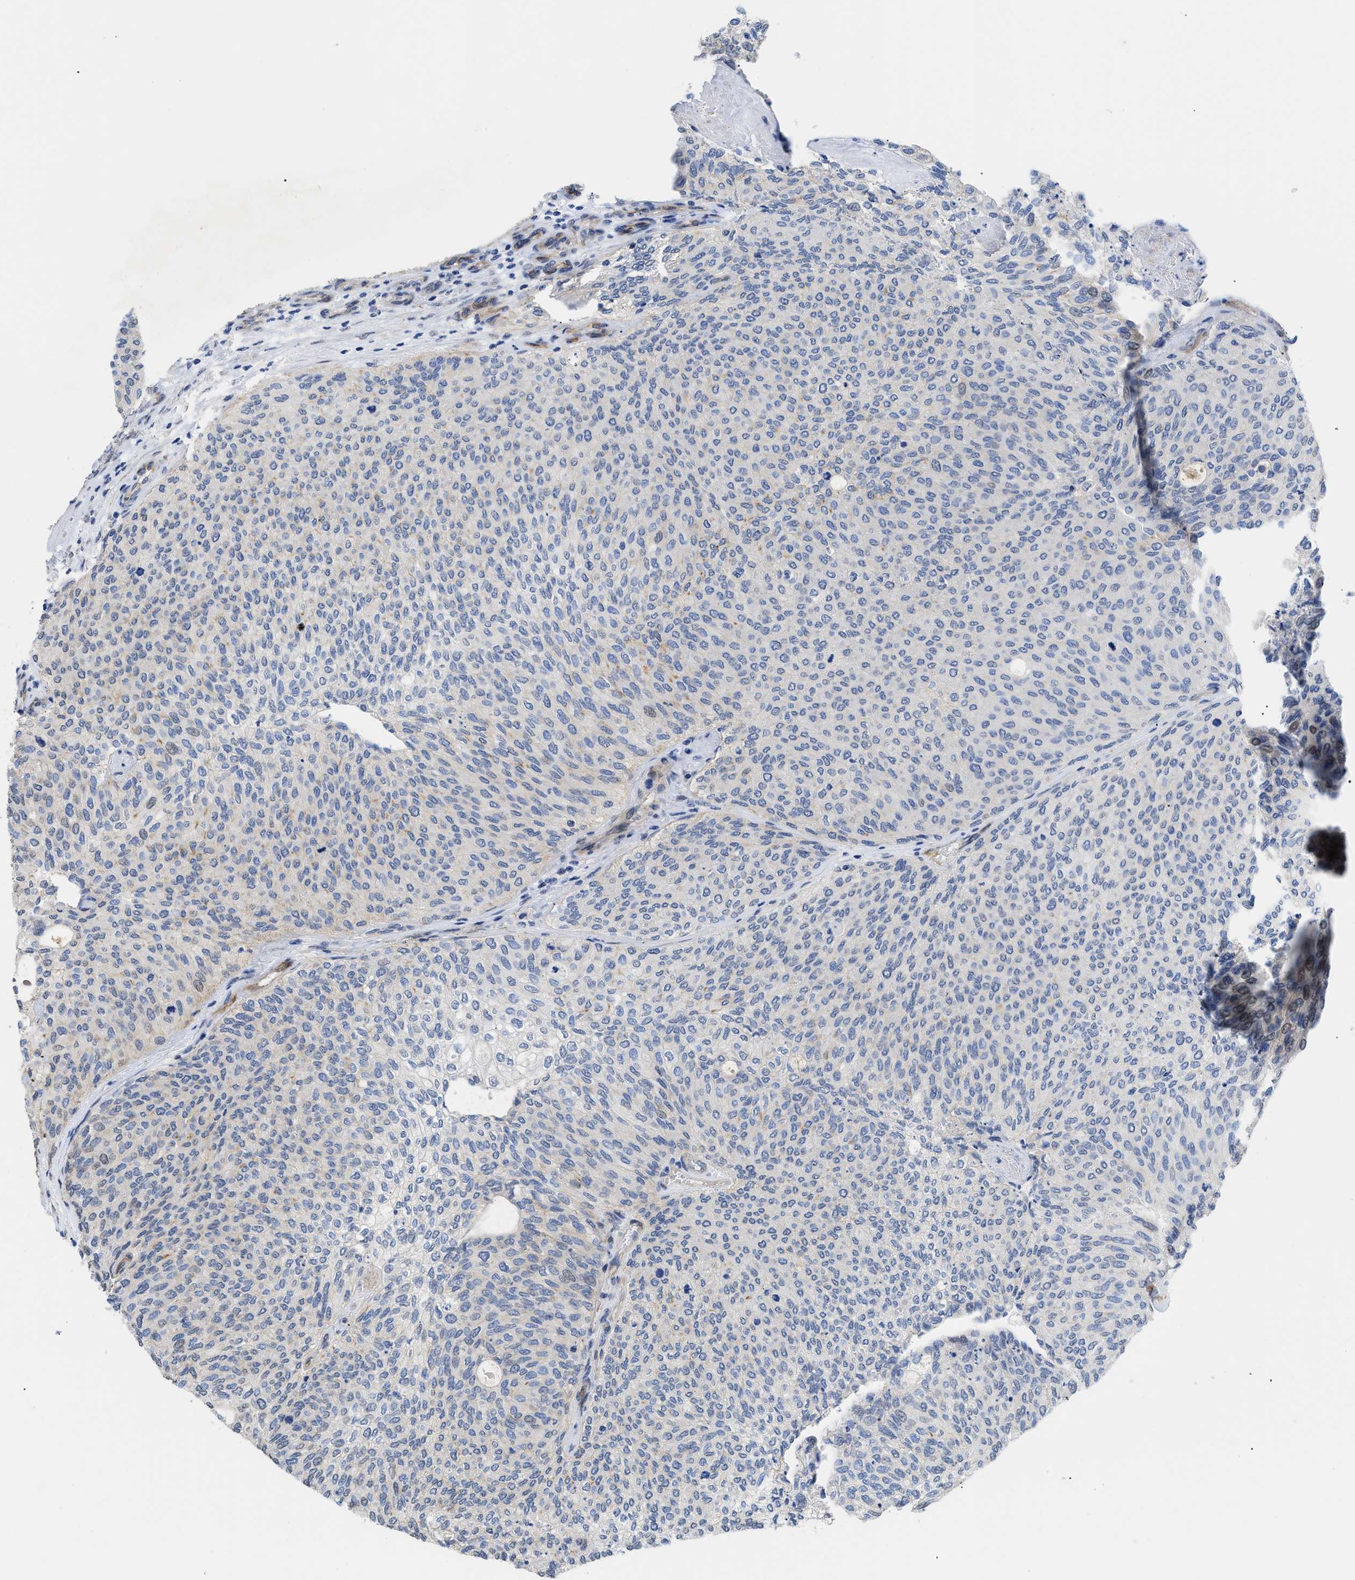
{"staining": {"intensity": "negative", "quantity": "none", "location": "none"}, "tissue": "urothelial cancer", "cell_type": "Tumor cells", "image_type": "cancer", "snomed": [{"axis": "morphology", "description": "Urothelial carcinoma, Low grade"}, {"axis": "topography", "description": "Urinary bladder"}], "caption": "Immunohistochemistry histopathology image of human urothelial cancer stained for a protein (brown), which exhibits no staining in tumor cells.", "gene": "SFXN5", "patient": {"sex": "female", "age": 79}}